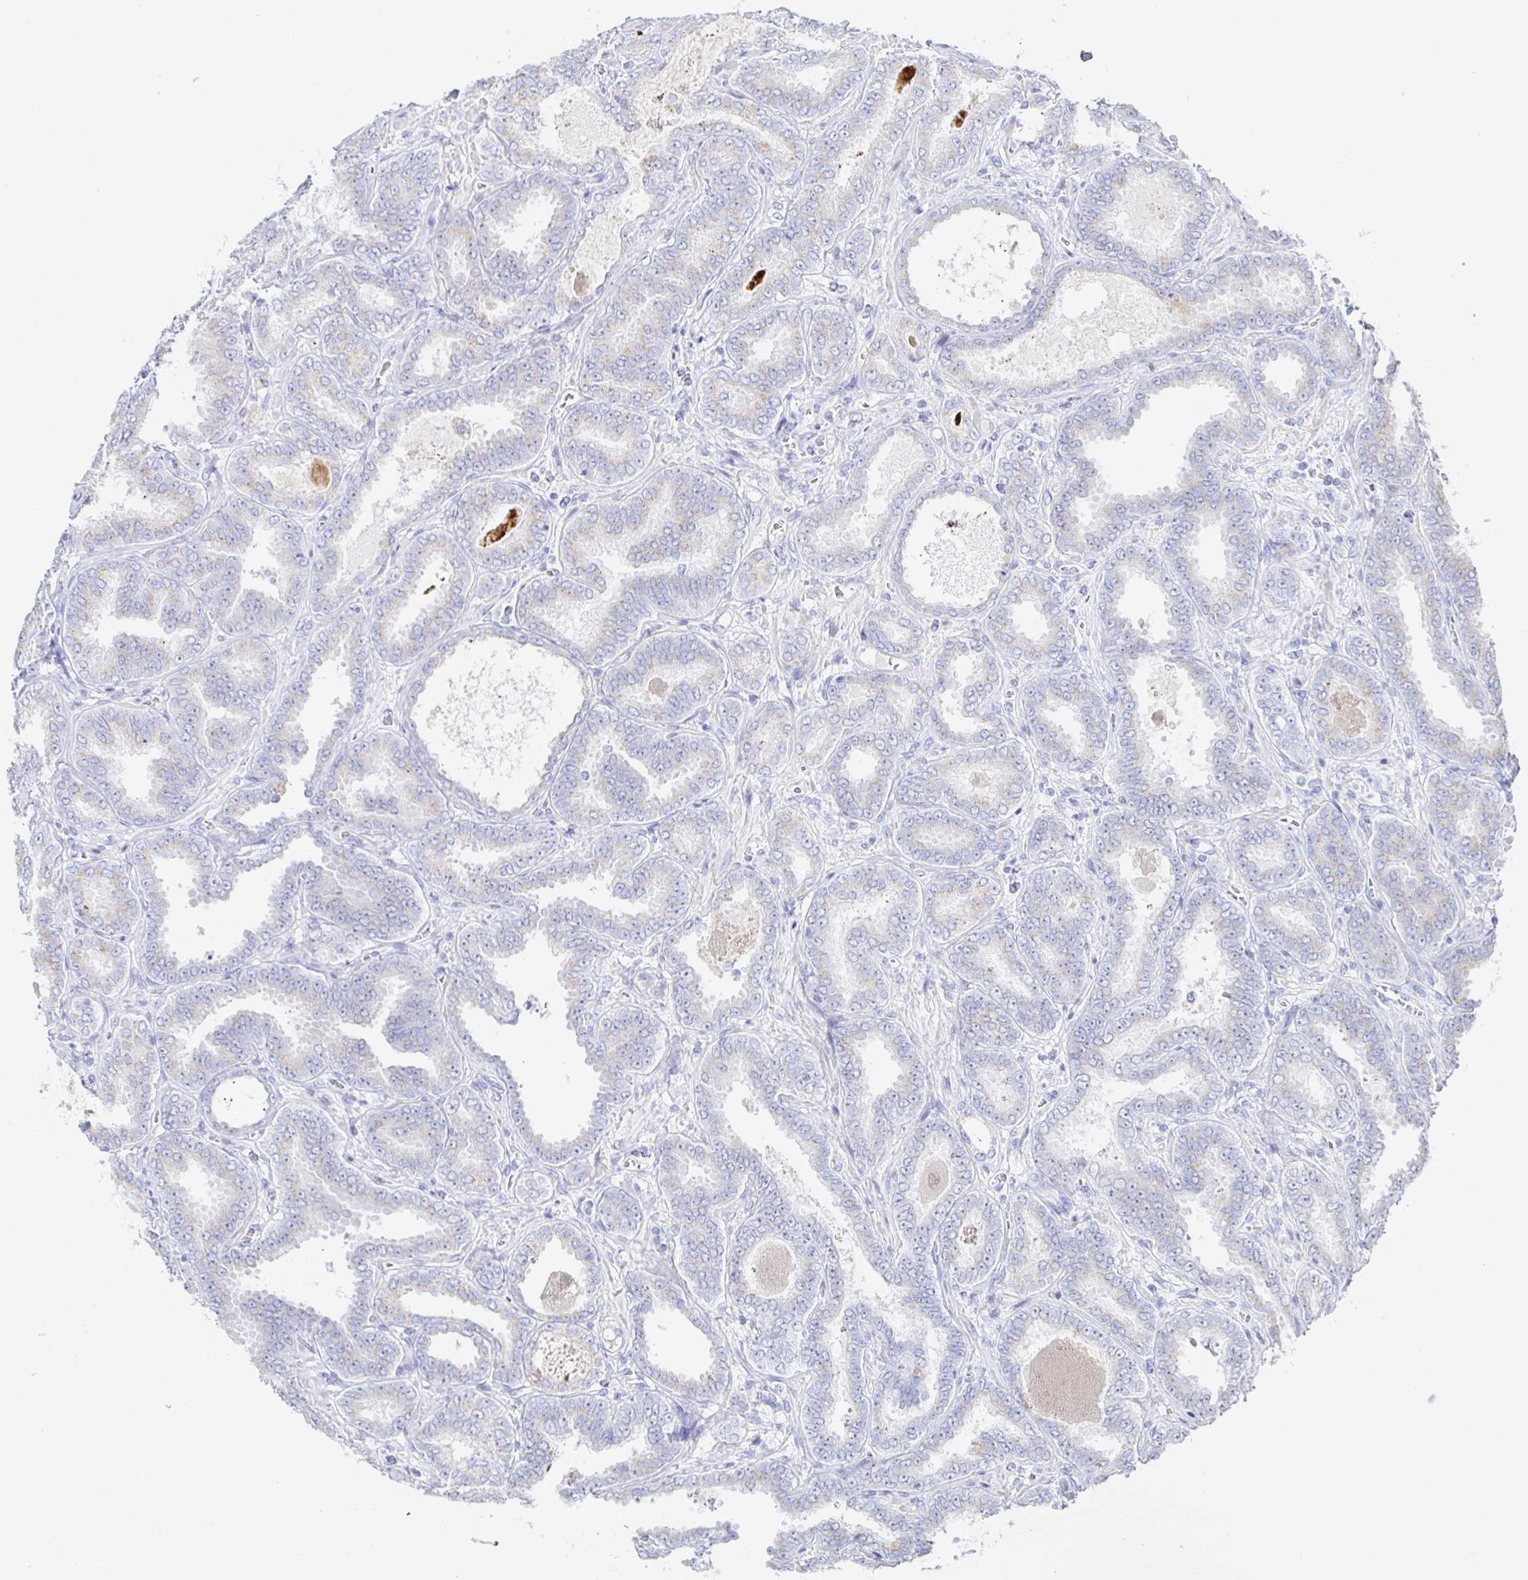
{"staining": {"intensity": "negative", "quantity": "none", "location": "none"}, "tissue": "prostate cancer", "cell_type": "Tumor cells", "image_type": "cancer", "snomed": [{"axis": "morphology", "description": "Adenocarcinoma, High grade"}, {"axis": "topography", "description": "Prostate"}], "caption": "DAB immunohistochemical staining of prostate cancer (adenocarcinoma (high-grade)) exhibits no significant expression in tumor cells.", "gene": "SIAH3", "patient": {"sex": "male", "age": 72}}